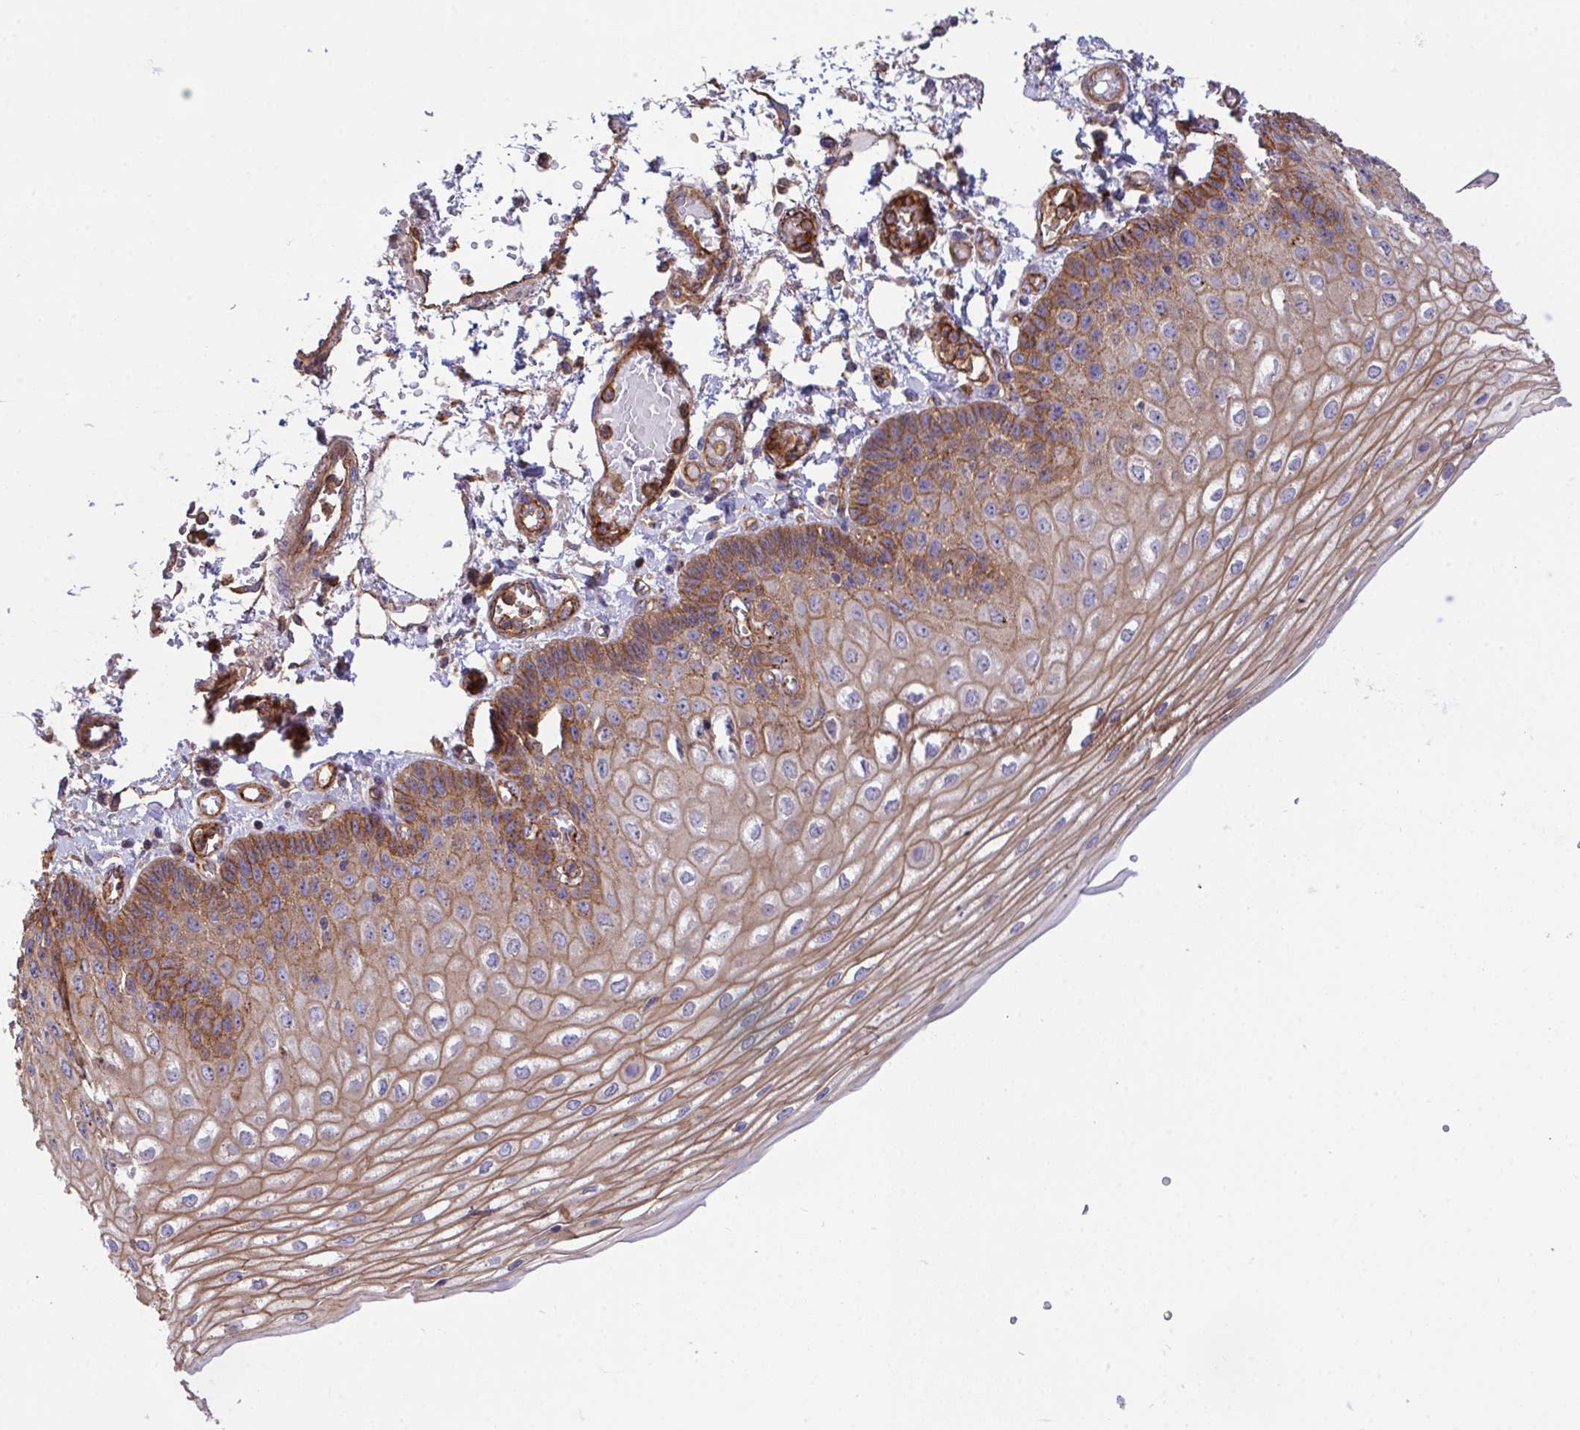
{"staining": {"intensity": "moderate", "quantity": ">75%", "location": "cytoplasmic/membranous"}, "tissue": "esophagus", "cell_type": "Squamous epithelial cells", "image_type": "normal", "snomed": [{"axis": "morphology", "description": "Normal tissue, NOS"}, {"axis": "morphology", "description": "Adenocarcinoma, NOS"}, {"axis": "topography", "description": "Esophagus"}], "caption": "Immunohistochemical staining of normal human esophagus displays medium levels of moderate cytoplasmic/membranous expression in about >75% of squamous epithelial cells.", "gene": "C4orf36", "patient": {"sex": "male", "age": 81}}